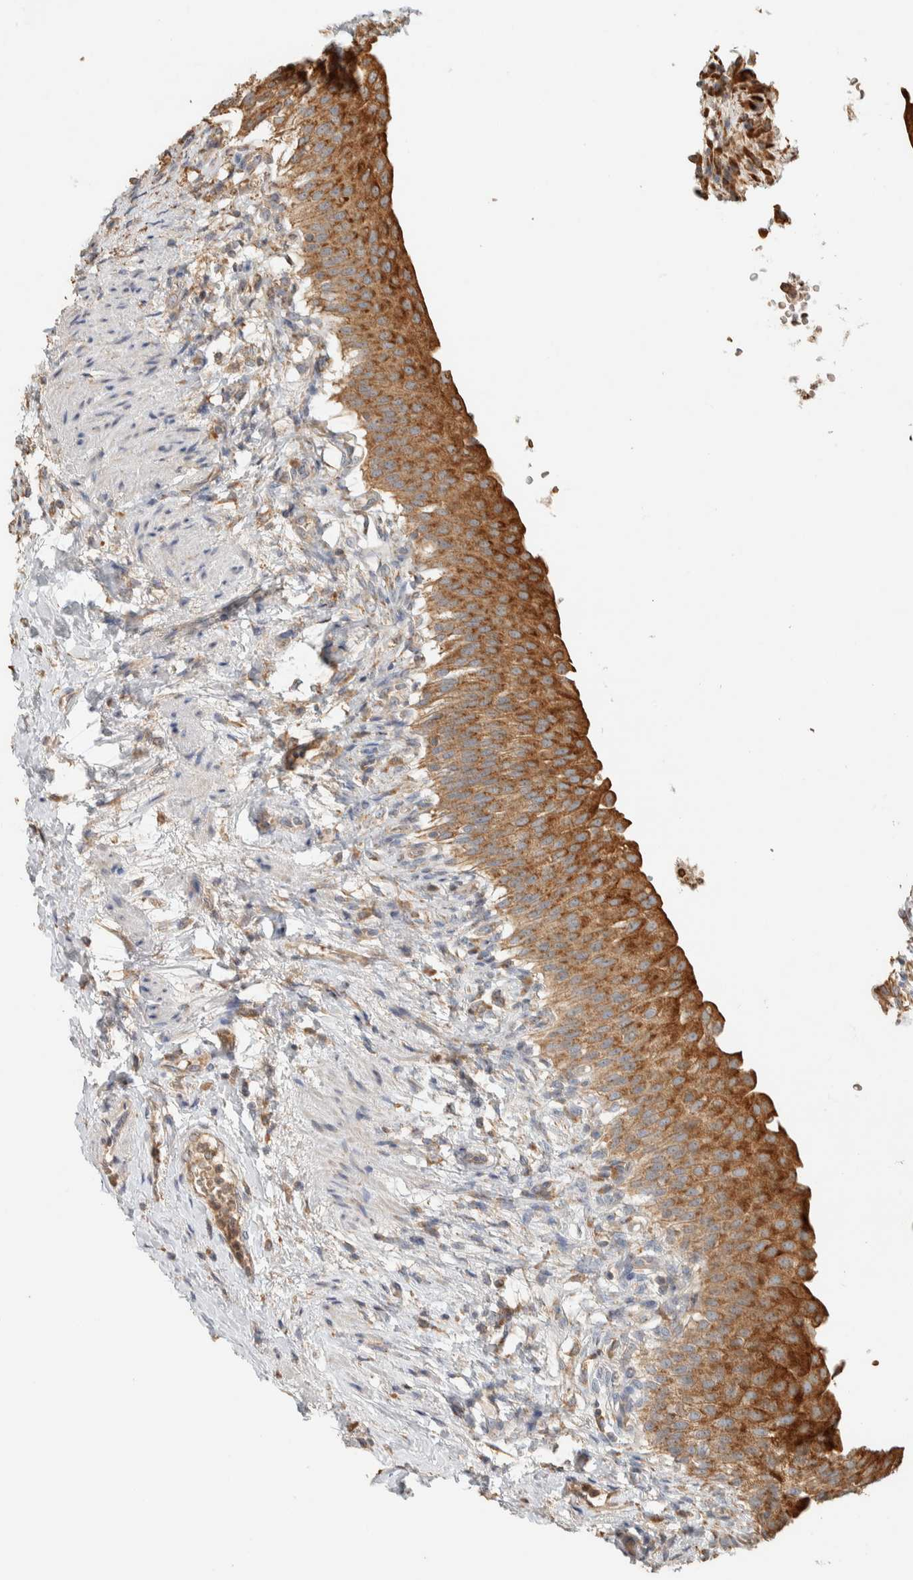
{"staining": {"intensity": "strong", "quantity": ">75%", "location": "cytoplasmic/membranous"}, "tissue": "urinary bladder", "cell_type": "Urothelial cells", "image_type": "normal", "snomed": [{"axis": "morphology", "description": "Normal tissue, NOS"}, {"axis": "topography", "description": "Urinary bladder"}], "caption": "Unremarkable urinary bladder exhibits strong cytoplasmic/membranous staining in approximately >75% of urothelial cells, visualized by immunohistochemistry.", "gene": "RAB11FIP1", "patient": {"sex": "female", "age": 60}}